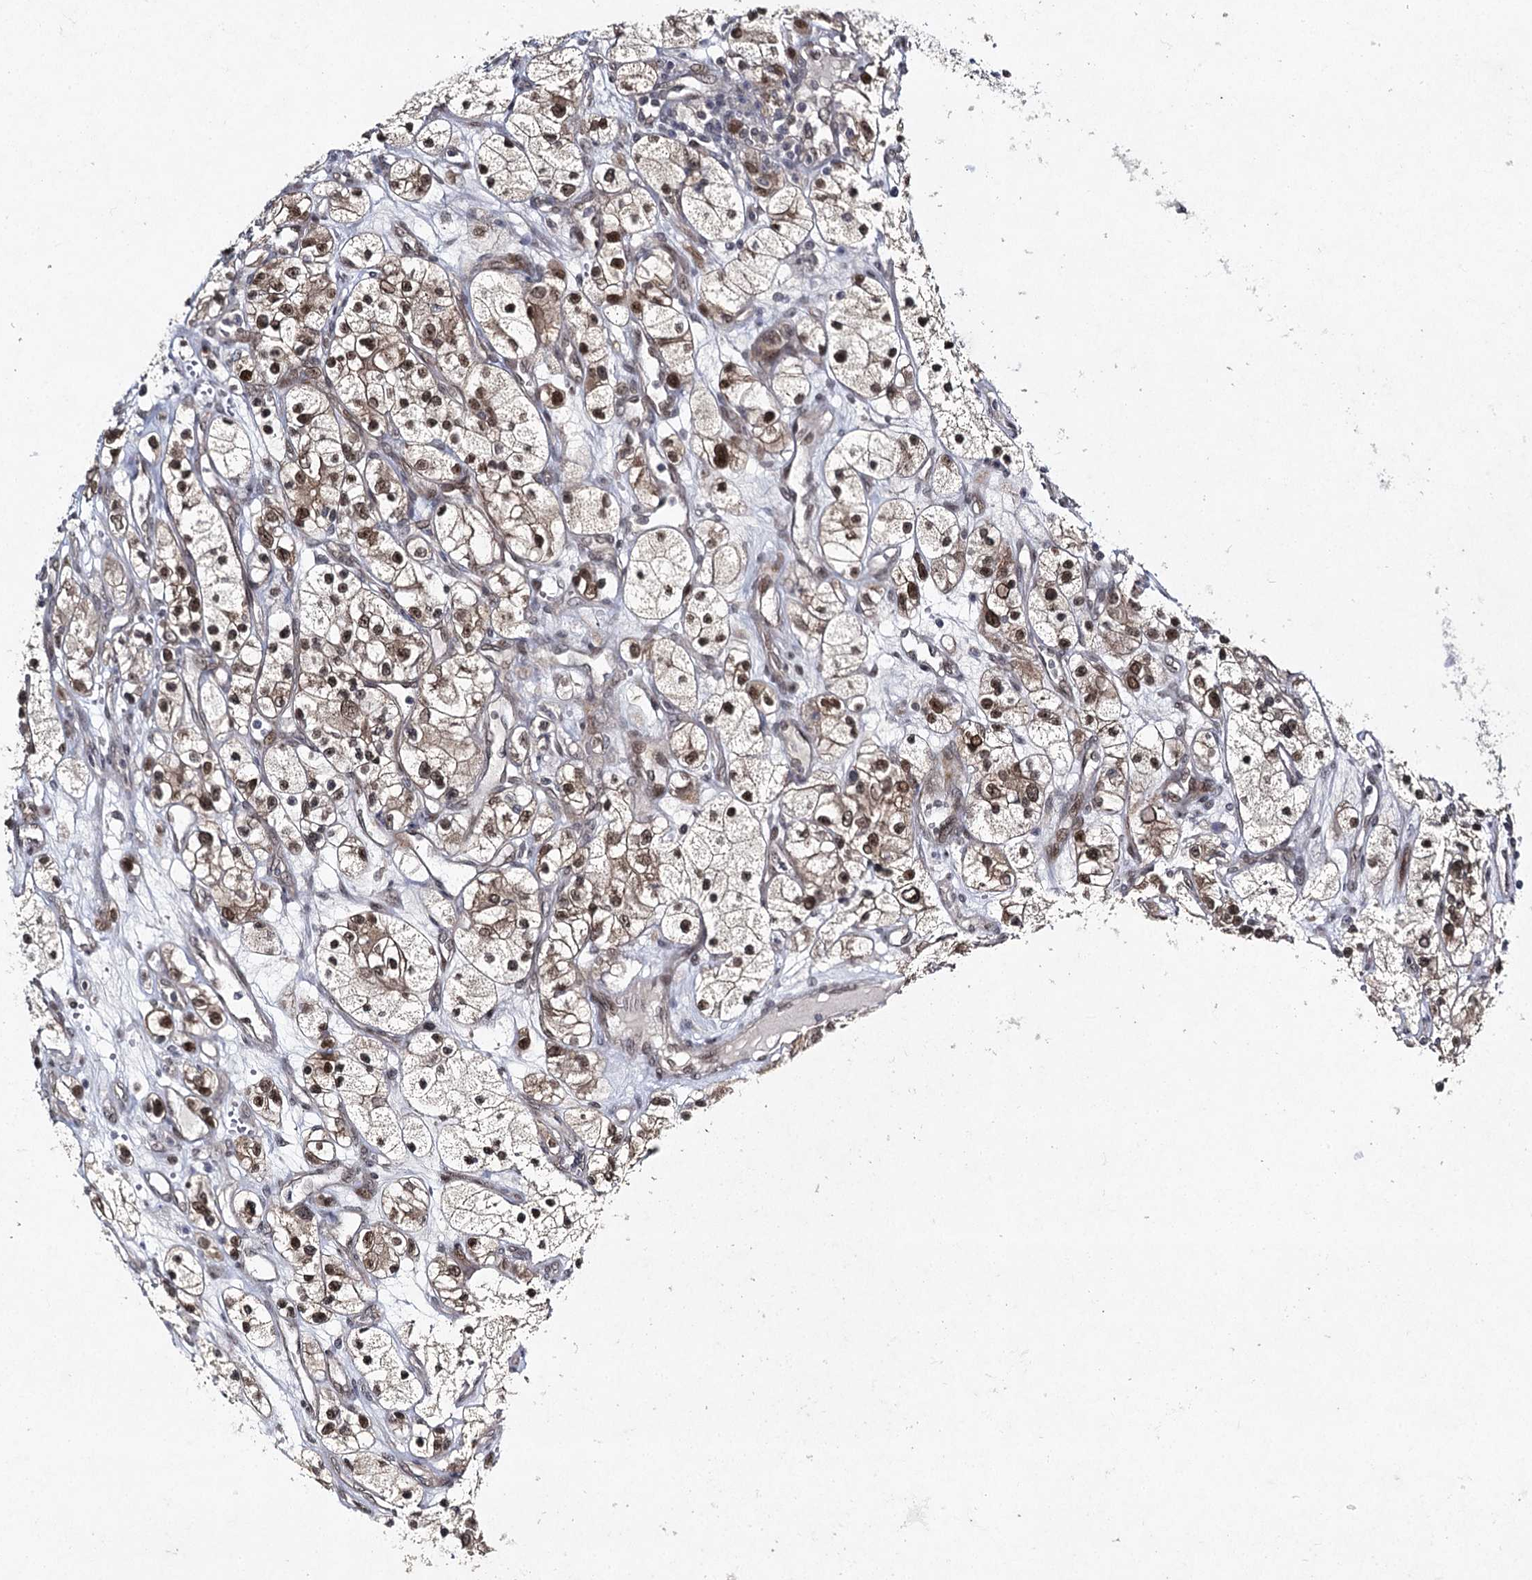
{"staining": {"intensity": "moderate", "quantity": ">75%", "location": "cytoplasmic/membranous,nuclear"}, "tissue": "renal cancer", "cell_type": "Tumor cells", "image_type": "cancer", "snomed": [{"axis": "morphology", "description": "Adenocarcinoma, NOS"}, {"axis": "topography", "description": "Kidney"}], "caption": "Immunohistochemical staining of renal cancer (adenocarcinoma) demonstrates moderate cytoplasmic/membranous and nuclear protein positivity in approximately >75% of tumor cells. Using DAB (3,3'-diaminobenzidine) (brown) and hematoxylin (blue) stains, captured at high magnification using brightfield microscopy.", "gene": "DCUN1D4", "patient": {"sex": "female", "age": 57}}